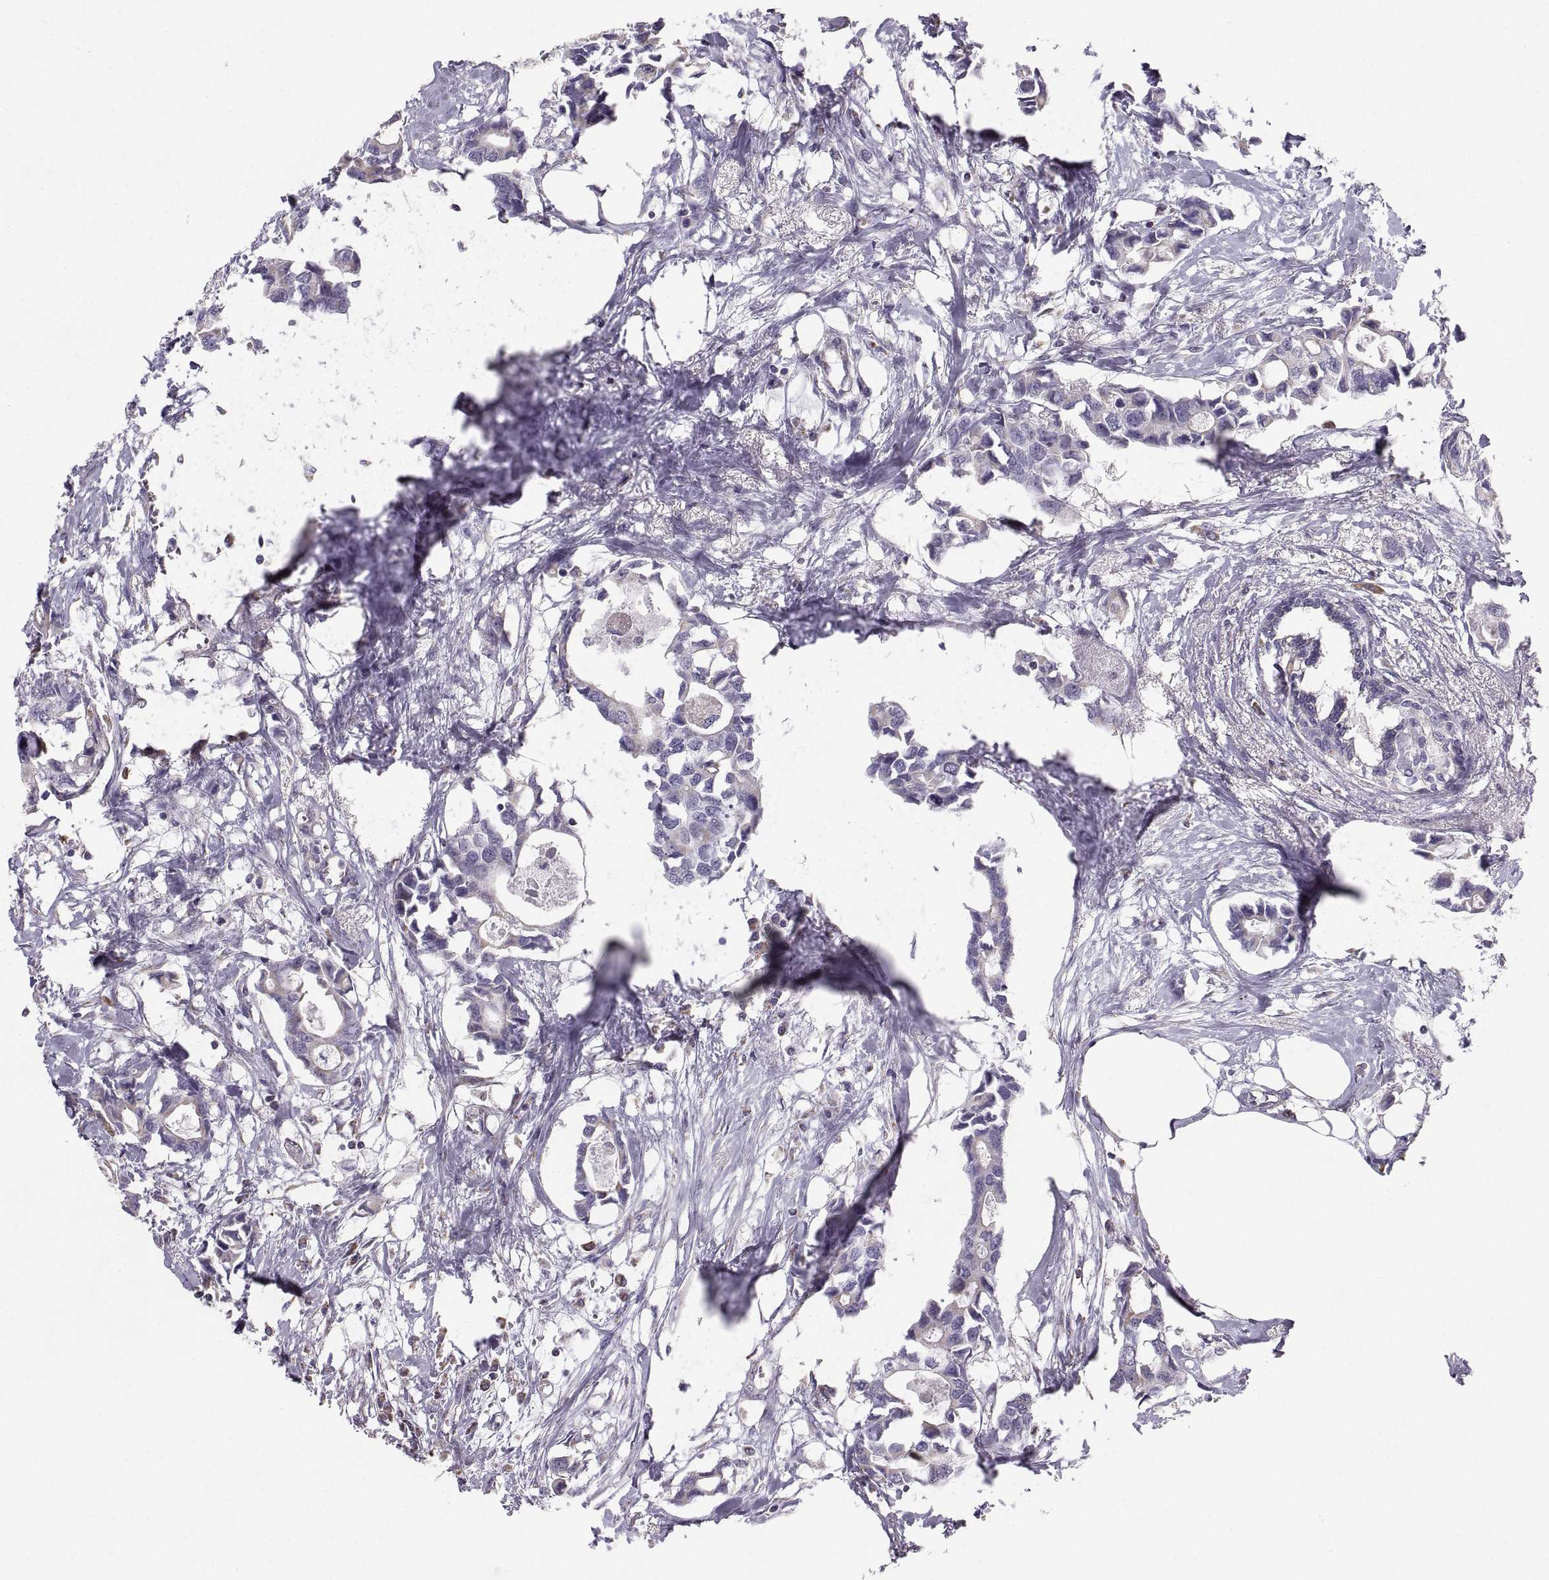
{"staining": {"intensity": "negative", "quantity": "none", "location": "none"}, "tissue": "breast cancer", "cell_type": "Tumor cells", "image_type": "cancer", "snomed": [{"axis": "morphology", "description": "Duct carcinoma"}, {"axis": "topography", "description": "Breast"}], "caption": "Immunohistochemistry histopathology image of human breast cancer (invasive ductal carcinoma) stained for a protein (brown), which displays no expression in tumor cells. Brightfield microscopy of IHC stained with DAB (brown) and hematoxylin (blue), captured at high magnification.", "gene": "STMND1", "patient": {"sex": "female", "age": 83}}